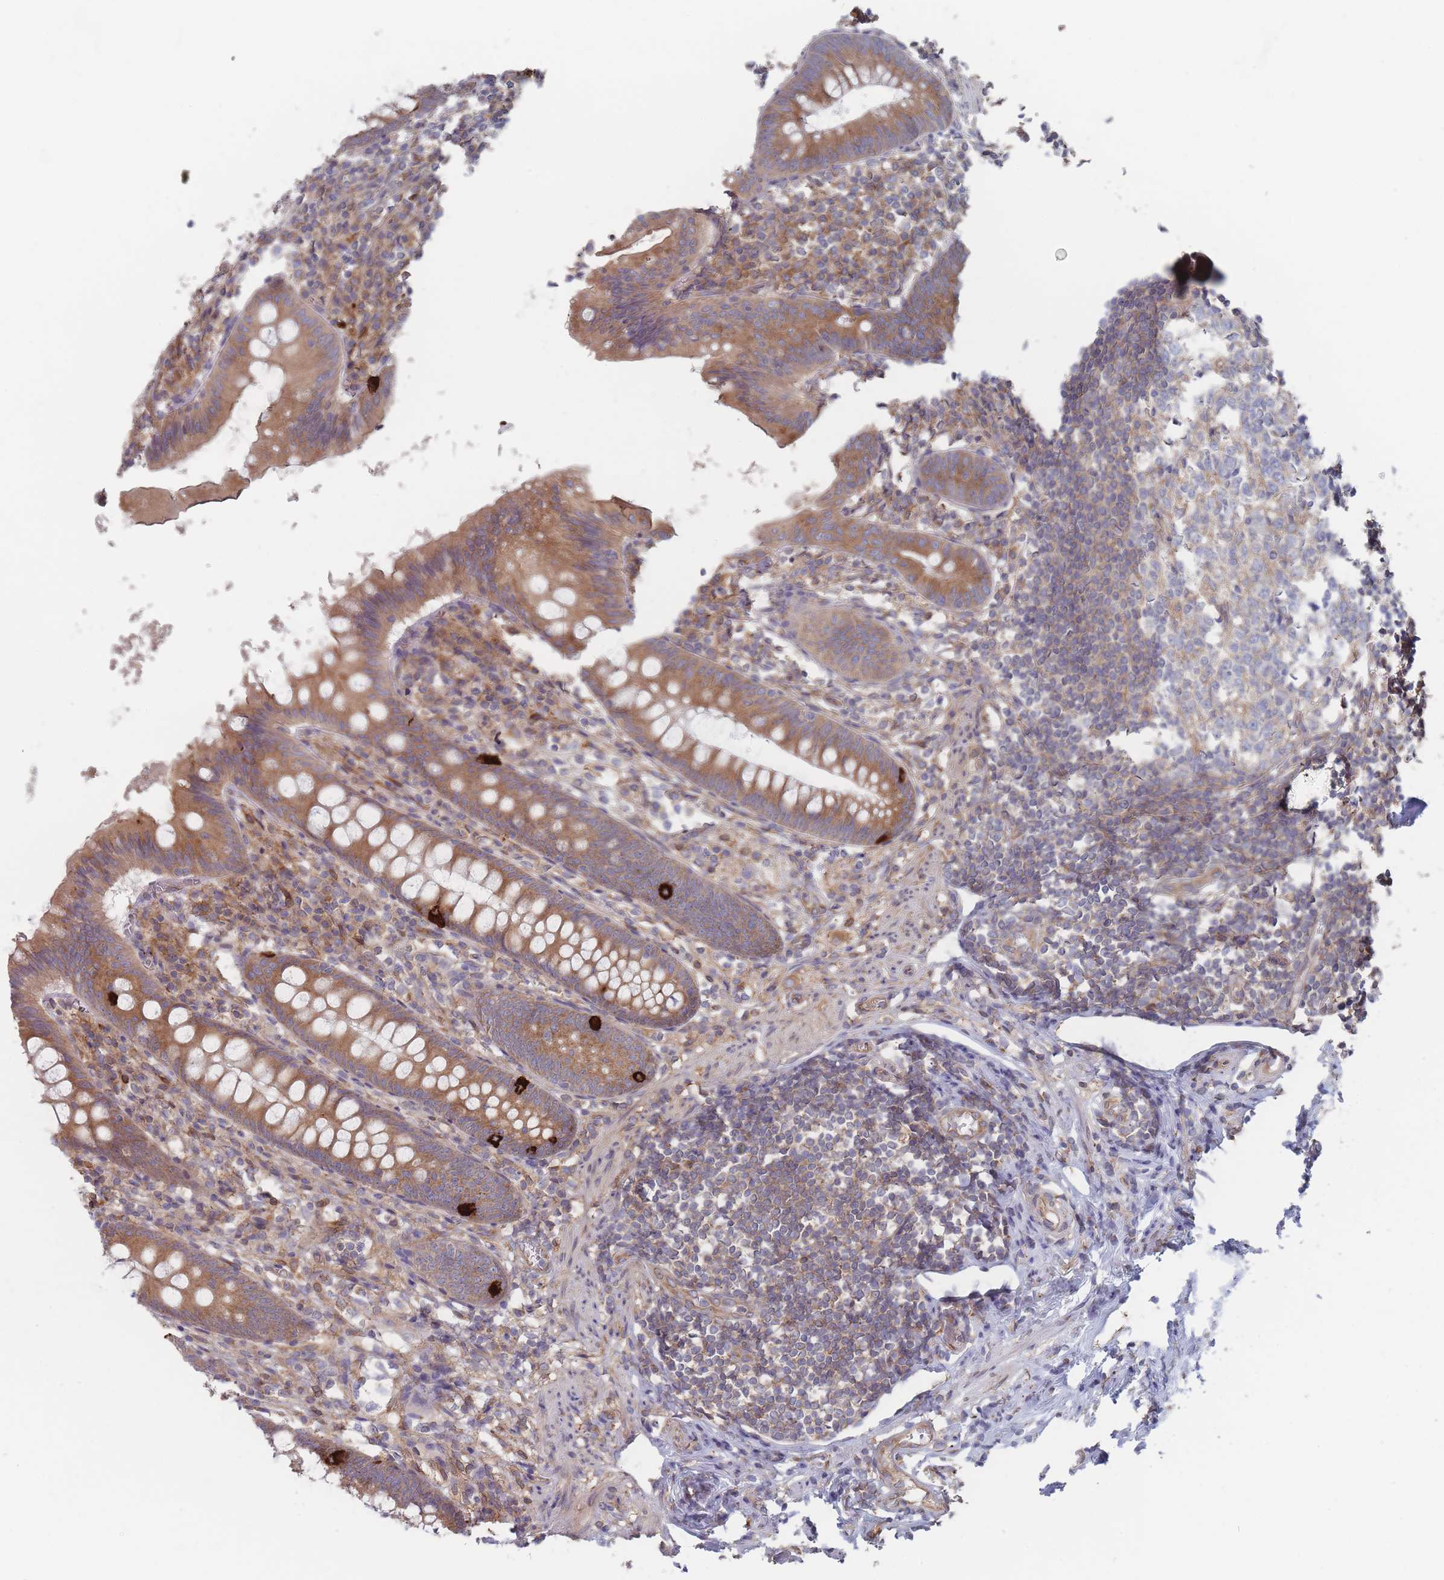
{"staining": {"intensity": "moderate", "quantity": ">75%", "location": "cytoplasmic/membranous"}, "tissue": "appendix", "cell_type": "Glandular cells", "image_type": "normal", "snomed": [{"axis": "morphology", "description": "Normal tissue, NOS"}, {"axis": "topography", "description": "Appendix"}], "caption": "IHC of benign human appendix displays medium levels of moderate cytoplasmic/membranous staining in about >75% of glandular cells.", "gene": "KDSR", "patient": {"sex": "female", "age": 51}}